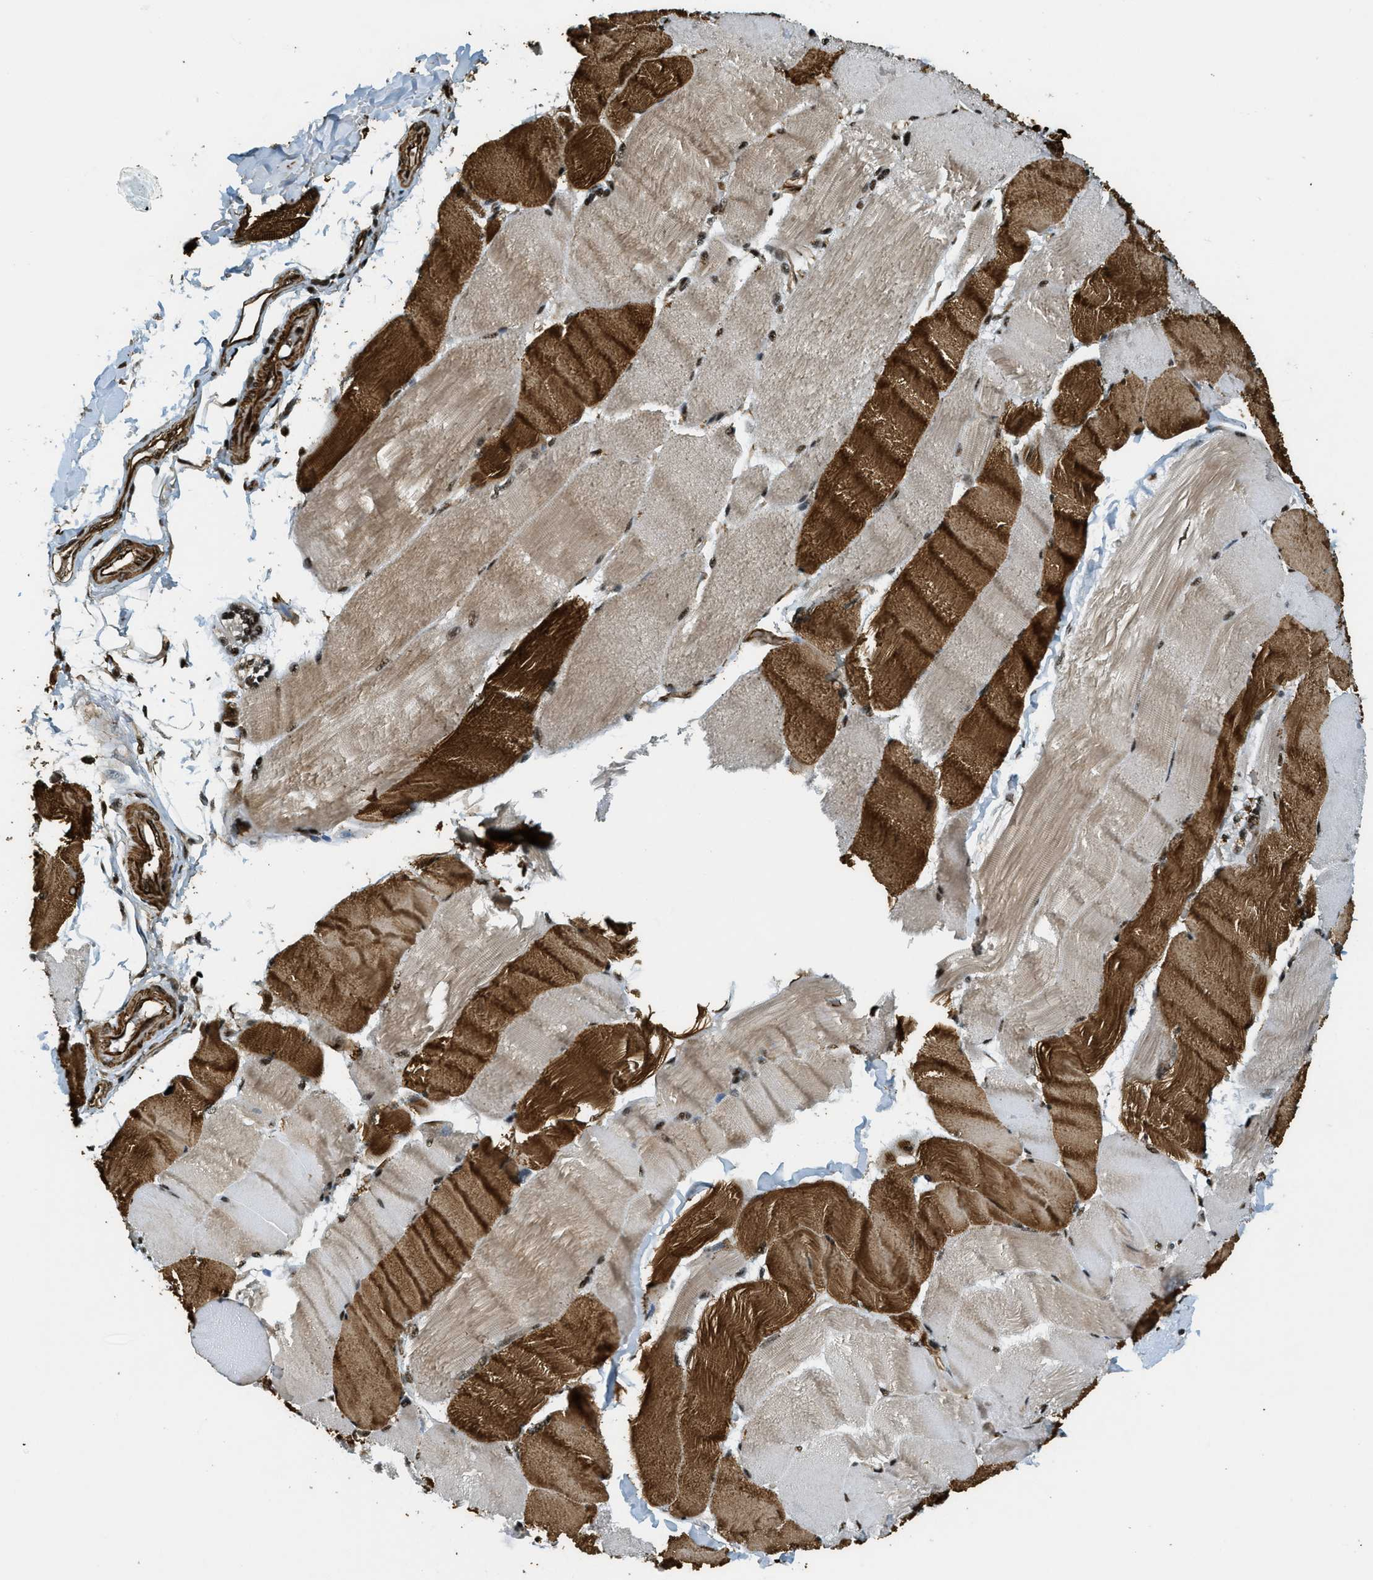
{"staining": {"intensity": "strong", "quantity": ">75%", "location": "cytoplasmic/membranous,nuclear"}, "tissue": "skeletal muscle", "cell_type": "Myocytes", "image_type": "normal", "snomed": [{"axis": "morphology", "description": "Normal tissue, NOS"}, {"axis": "topography", "description": "Skin"}, {"axis": "topography", "description": "Skeletal muscle"}], "caption": "The micrograph shows staining of normal skeletal muscle, revealing strong cytoplasmic/membranous,nuclear protein positivity (brown color) within myocytes. Immunohistochemistry (ihc) stains the protein in brown and the nuclei are stained blue.", "gene": "CFAP36", "patient": {"sex": "male", "age": 83}}